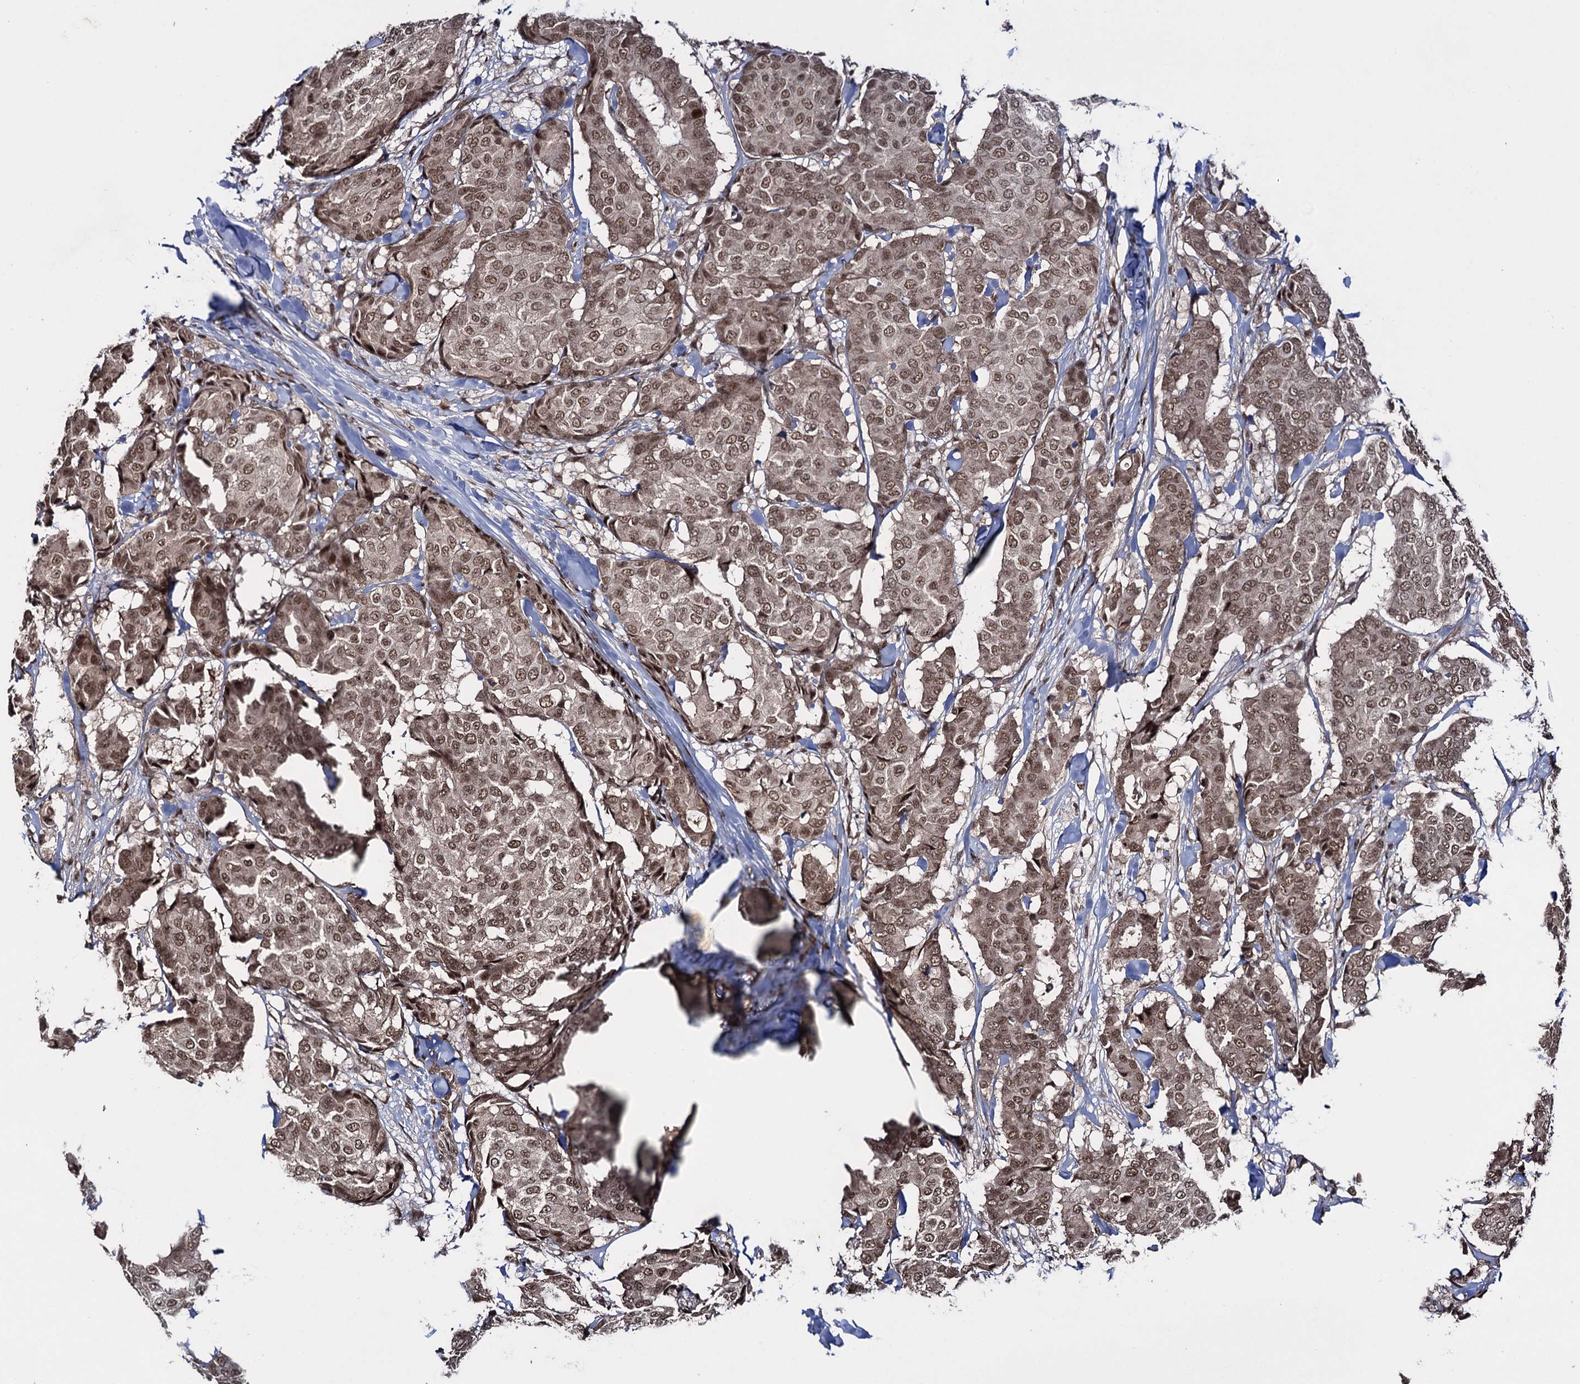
{"staining": {"intensity": "moderate", "quantity": ">75%", "location": "nuclear"}, "tissue": "breast cancer", "cell_type": "Tumor cells", "image_type": "cancer", "snomed": [{"axis": "morphology", "description": "Duct carcinoma"}, {"axis": "topography", "description": "Breast"}], "caption": "Approximately >75% of tumor cells in human breast cancer (intraductal carcinoma) display moderate nuclear protein expression as visualized by brown immunohistochemical staining.", "gene": "ZNF169", "patient": {"sex": "female", "age": 75}}